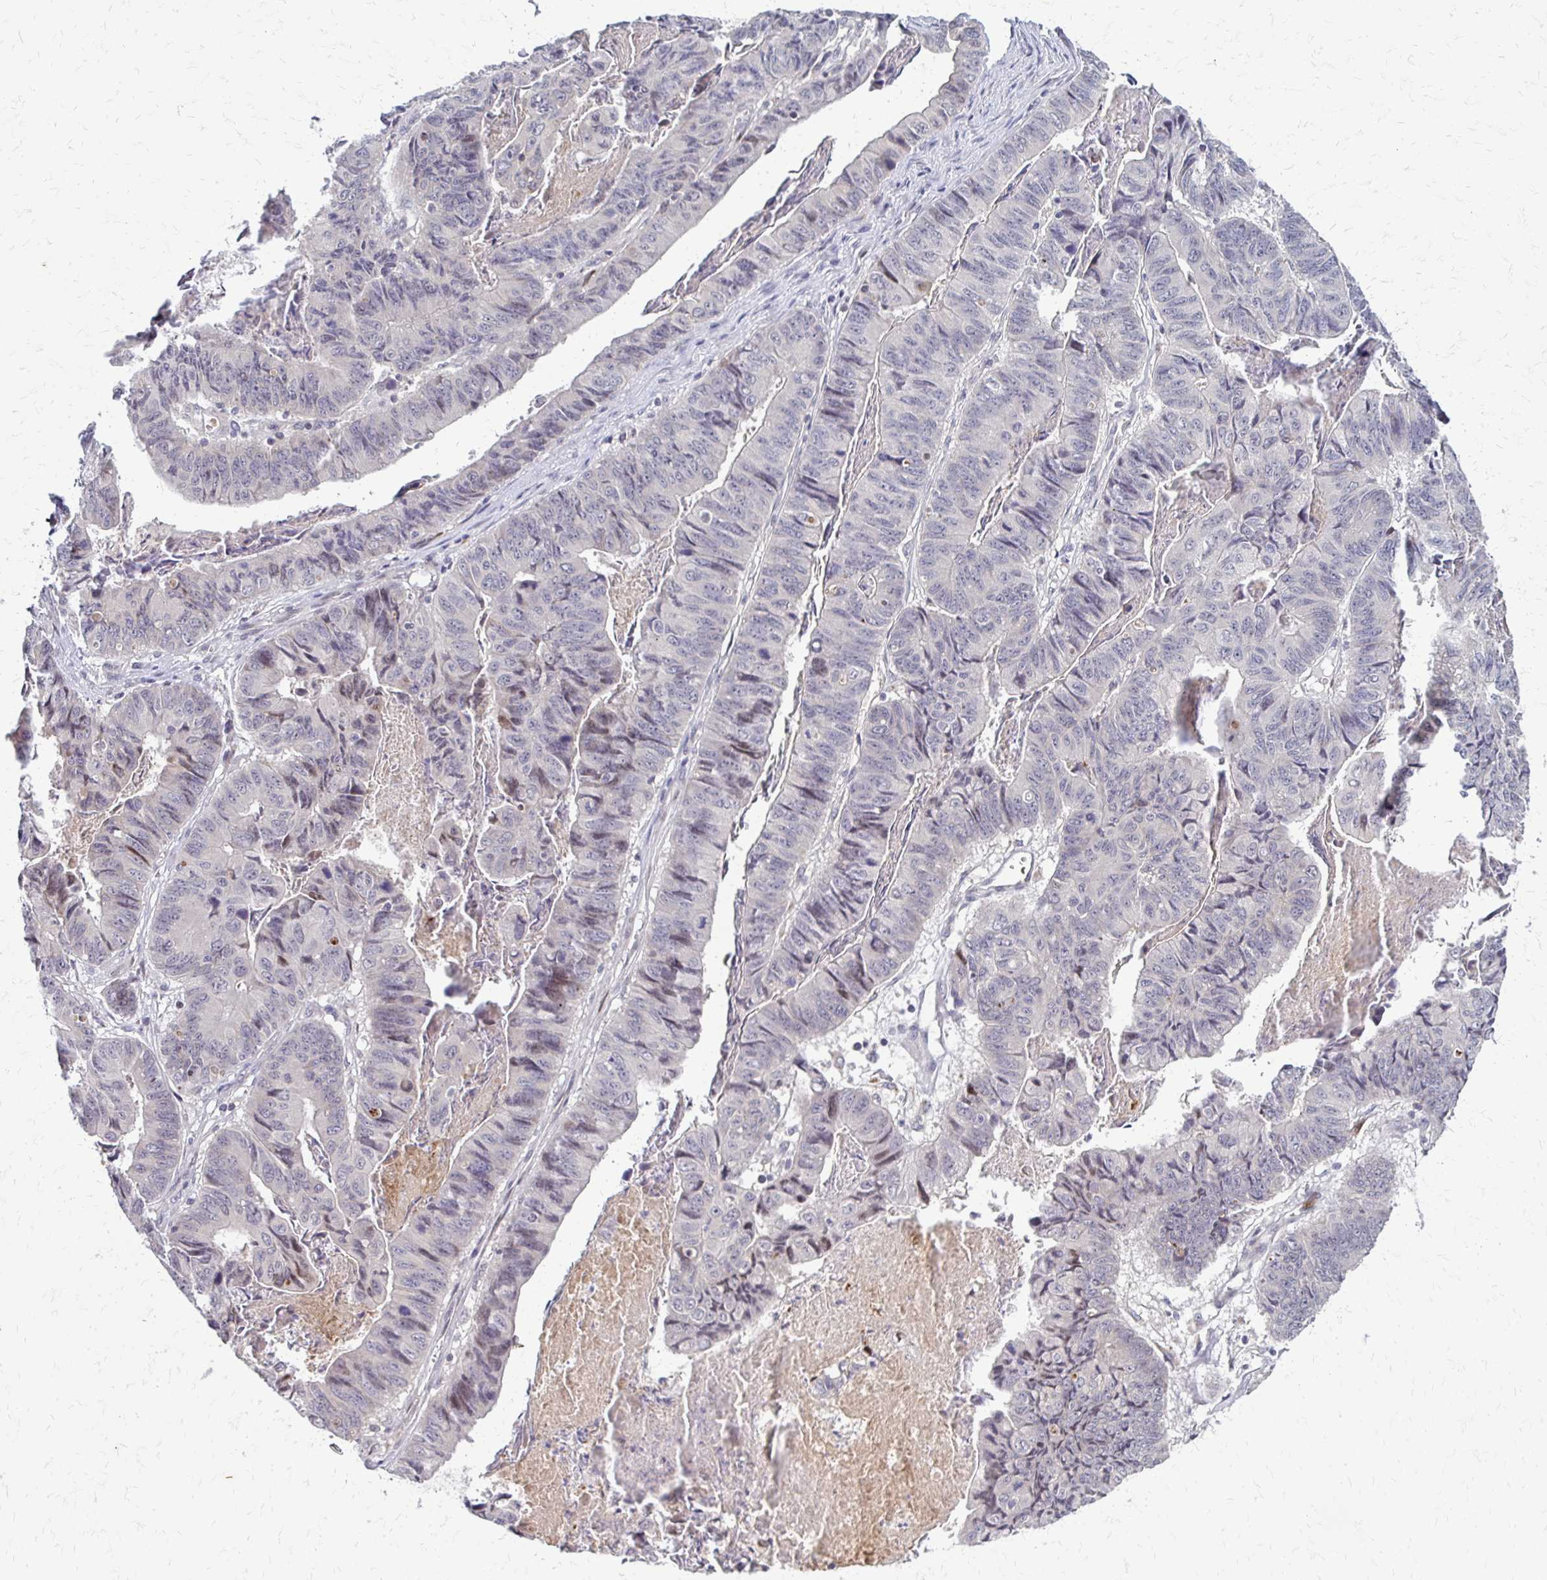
{"staining": {"intensity": "negative", "quantity": "none", "location": "none"}, "tissue": "stomach cancer", "cell_type": "Tumor cells", "image_type": "cancer", "snomed": [{"axis": "morphology", "description": "Adenocarcinoma, NOS"}, {"axis": "topography", "description": "Stomach, lower"}], "caption": "Immunohistochemistry (IHC) micrograph of neoplastic tissue: stomach cancer (adenocarcinoma) stained with DAB shows no significant protein staining in tumor cells.", "gene": "TRIR", "patient": {"sex": "male", "age": 77}}